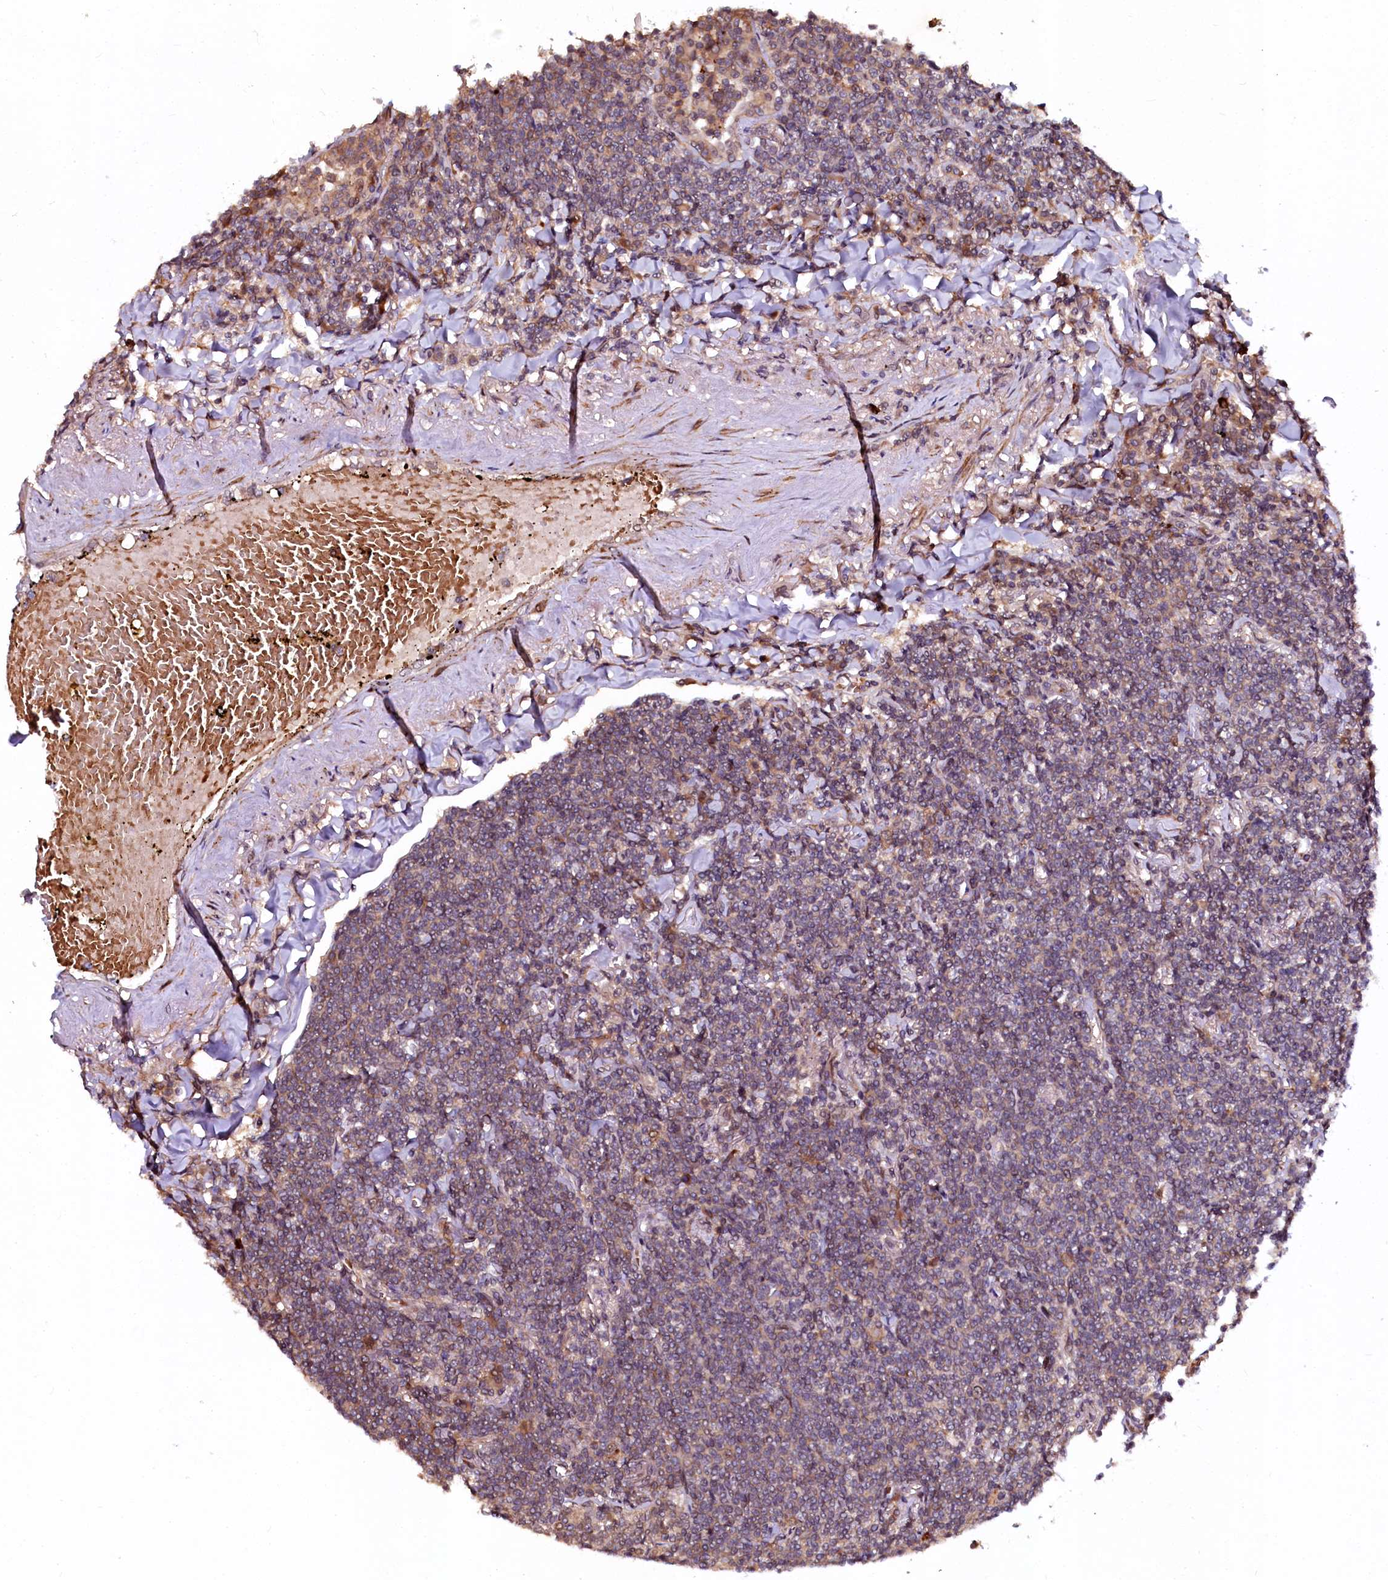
{"staining": {"intensity": "weak", "quantity": "25%-75%", "location": "cytoplasmic/membranous"}, "tissue": "lymphoma", "cell_type": "Tumor cells", "image_type": "cancer", "snomed": [{"axis": "morphology", "description": "Malignant lymphoma, non-Hodgkin's type, Low grade"}, {"axis": "topography", "description": "Lung"}], "caption": "Lymphoma was stained to show a protein in brown. There is low levels of weak cytoplasmic/membranous staining in approximately 25%-75% of tumor cells. Ihc stains the protein of interest in brown and the nuclei are stained blue.", "gene": "N4BP1", "patient": {"sex": "female", "age": 71}}